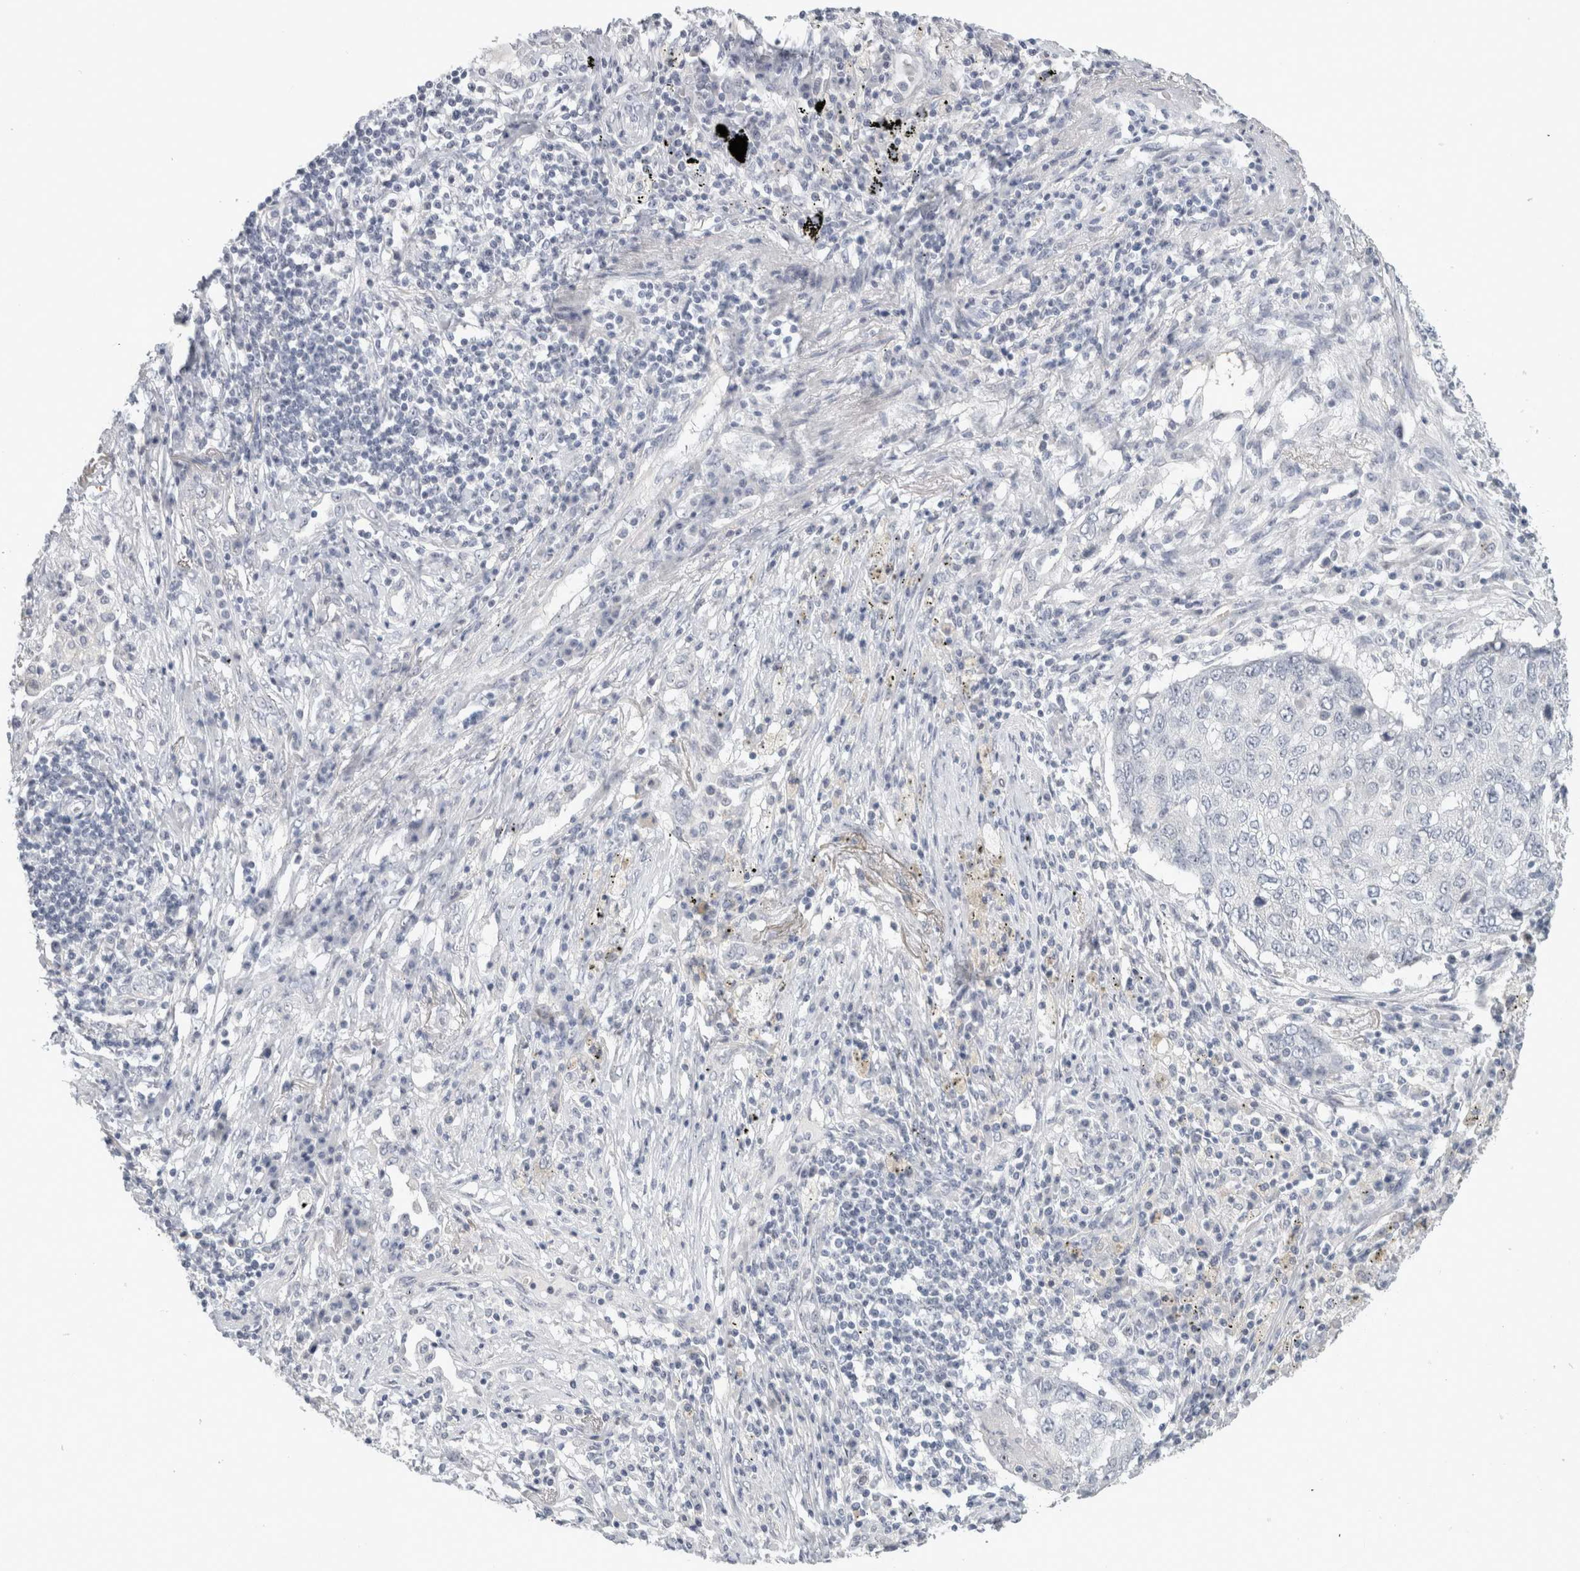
{"staining": {"intensity": "negative", "quantity": "none", "location": "none"}, "tissue": "lung cancer", "cell_type": "Tumor cells", "image_type": "cancer", "snomed": [{"axis": "morphology", "description": "Squamous cell carcinoma, NOS"}, {"axis": "topography", "description": "Lung"}], "caption": "Immunohistochemistry photomicrograph of lung cancer stained for a protein (brown), which displays no positivity in tumor cells.", "gene": "FMR1NB", "patient": {"sex": "female", "age": 63}}